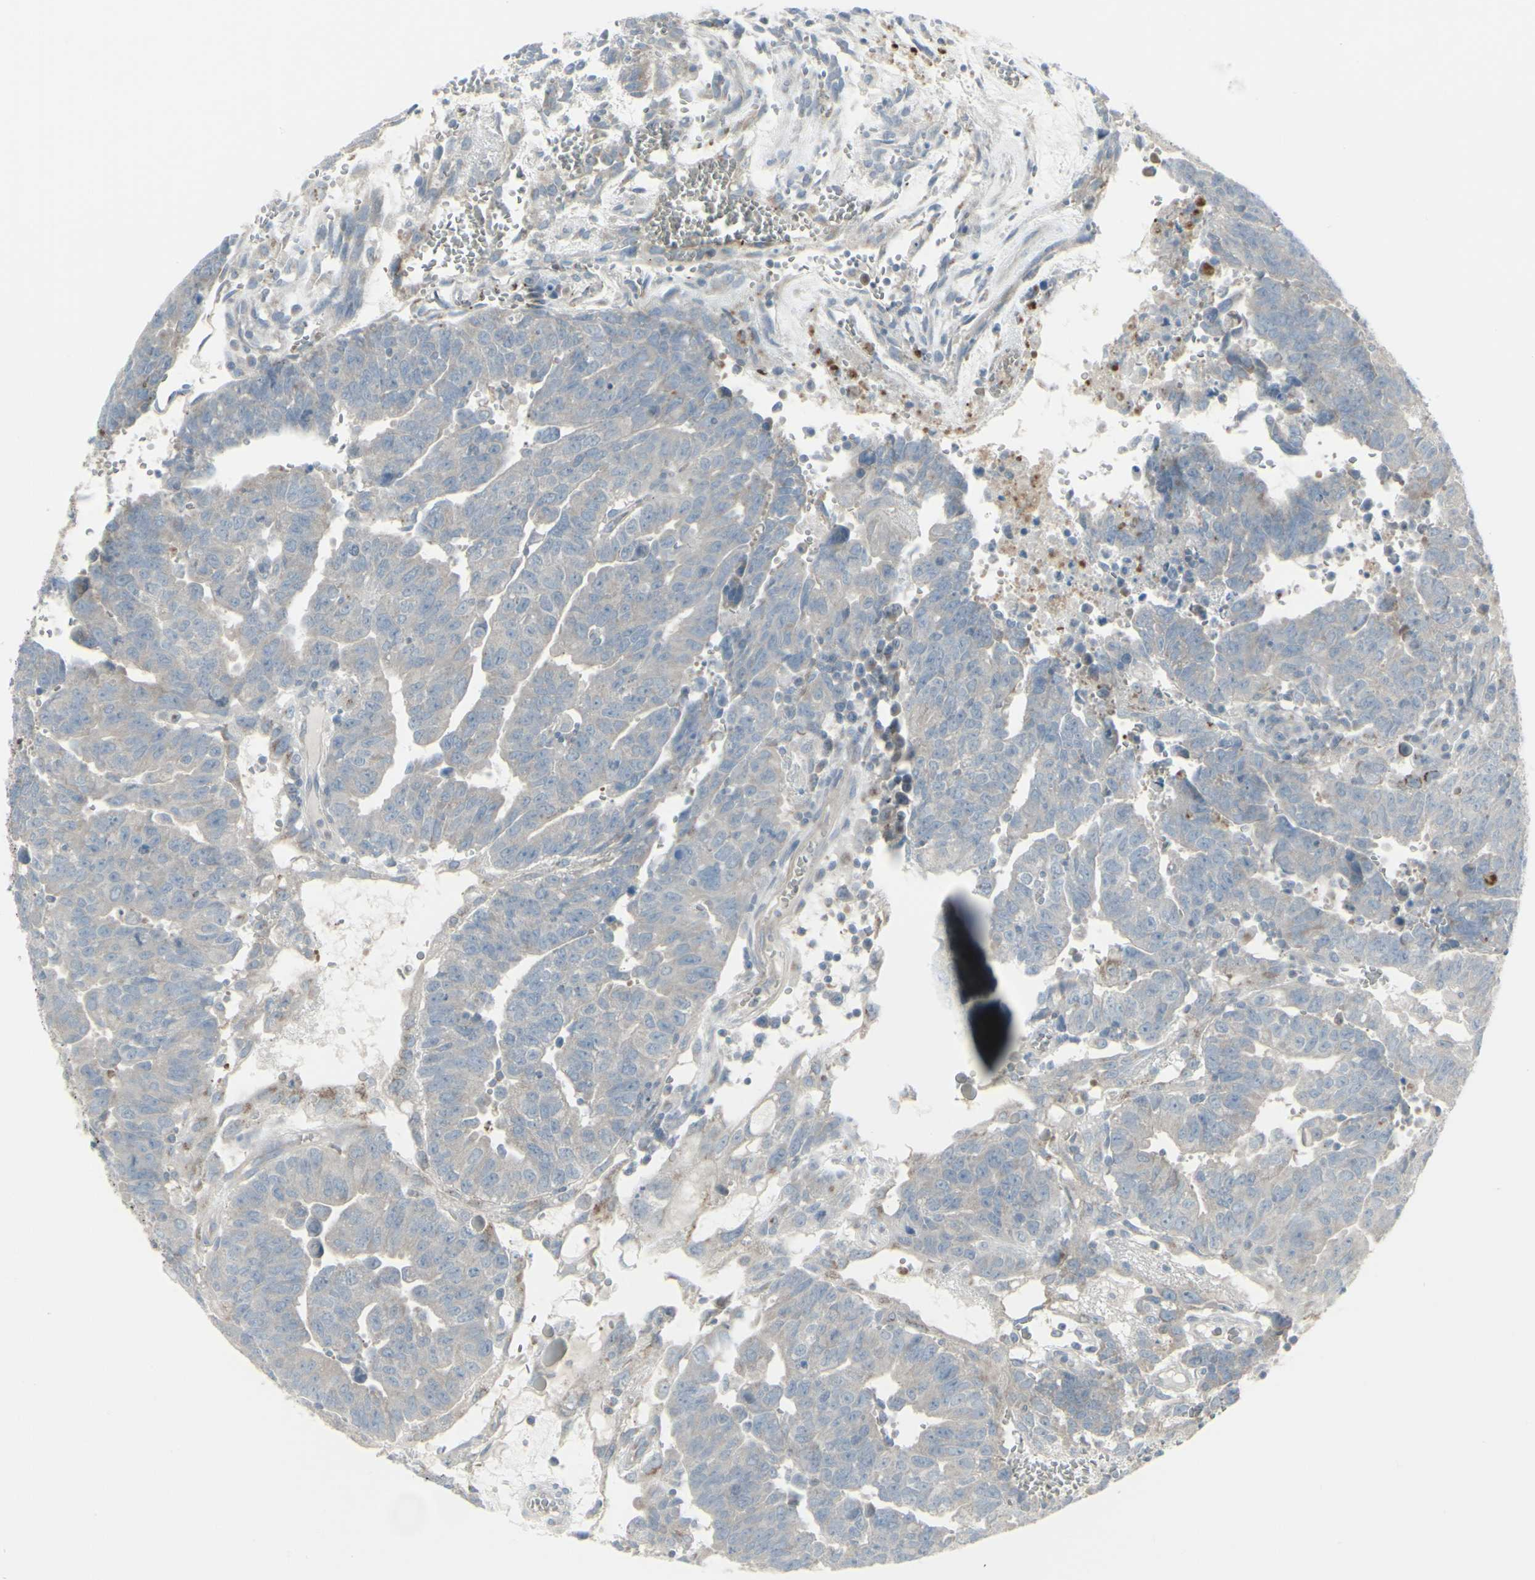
{"staining": {"intensity": "negative", "quantity": "none", "location": "none"}, "tissue": "testis cancer", "cell_type": "Tumor cells", "image_type": "cancer", "snomed": [{"axis": "morphology", "description": "Seminoma, NOS"}, {"axis": "morphology", "description": "Carcinoma, Embryonal, NOS"}, {"axis": "topography", "description": "Testis"}], "caption": "IHC of testis embryonal carcinoma shows no staining in tumor cells. (Stains: DAB immunohistochemistry (IHC) with hematoxylin counter stain, Microscopy: brightfield microscopy at high magnification).", "gene": "GALNT6", "patient": {"sex": "male", "age": 52}}